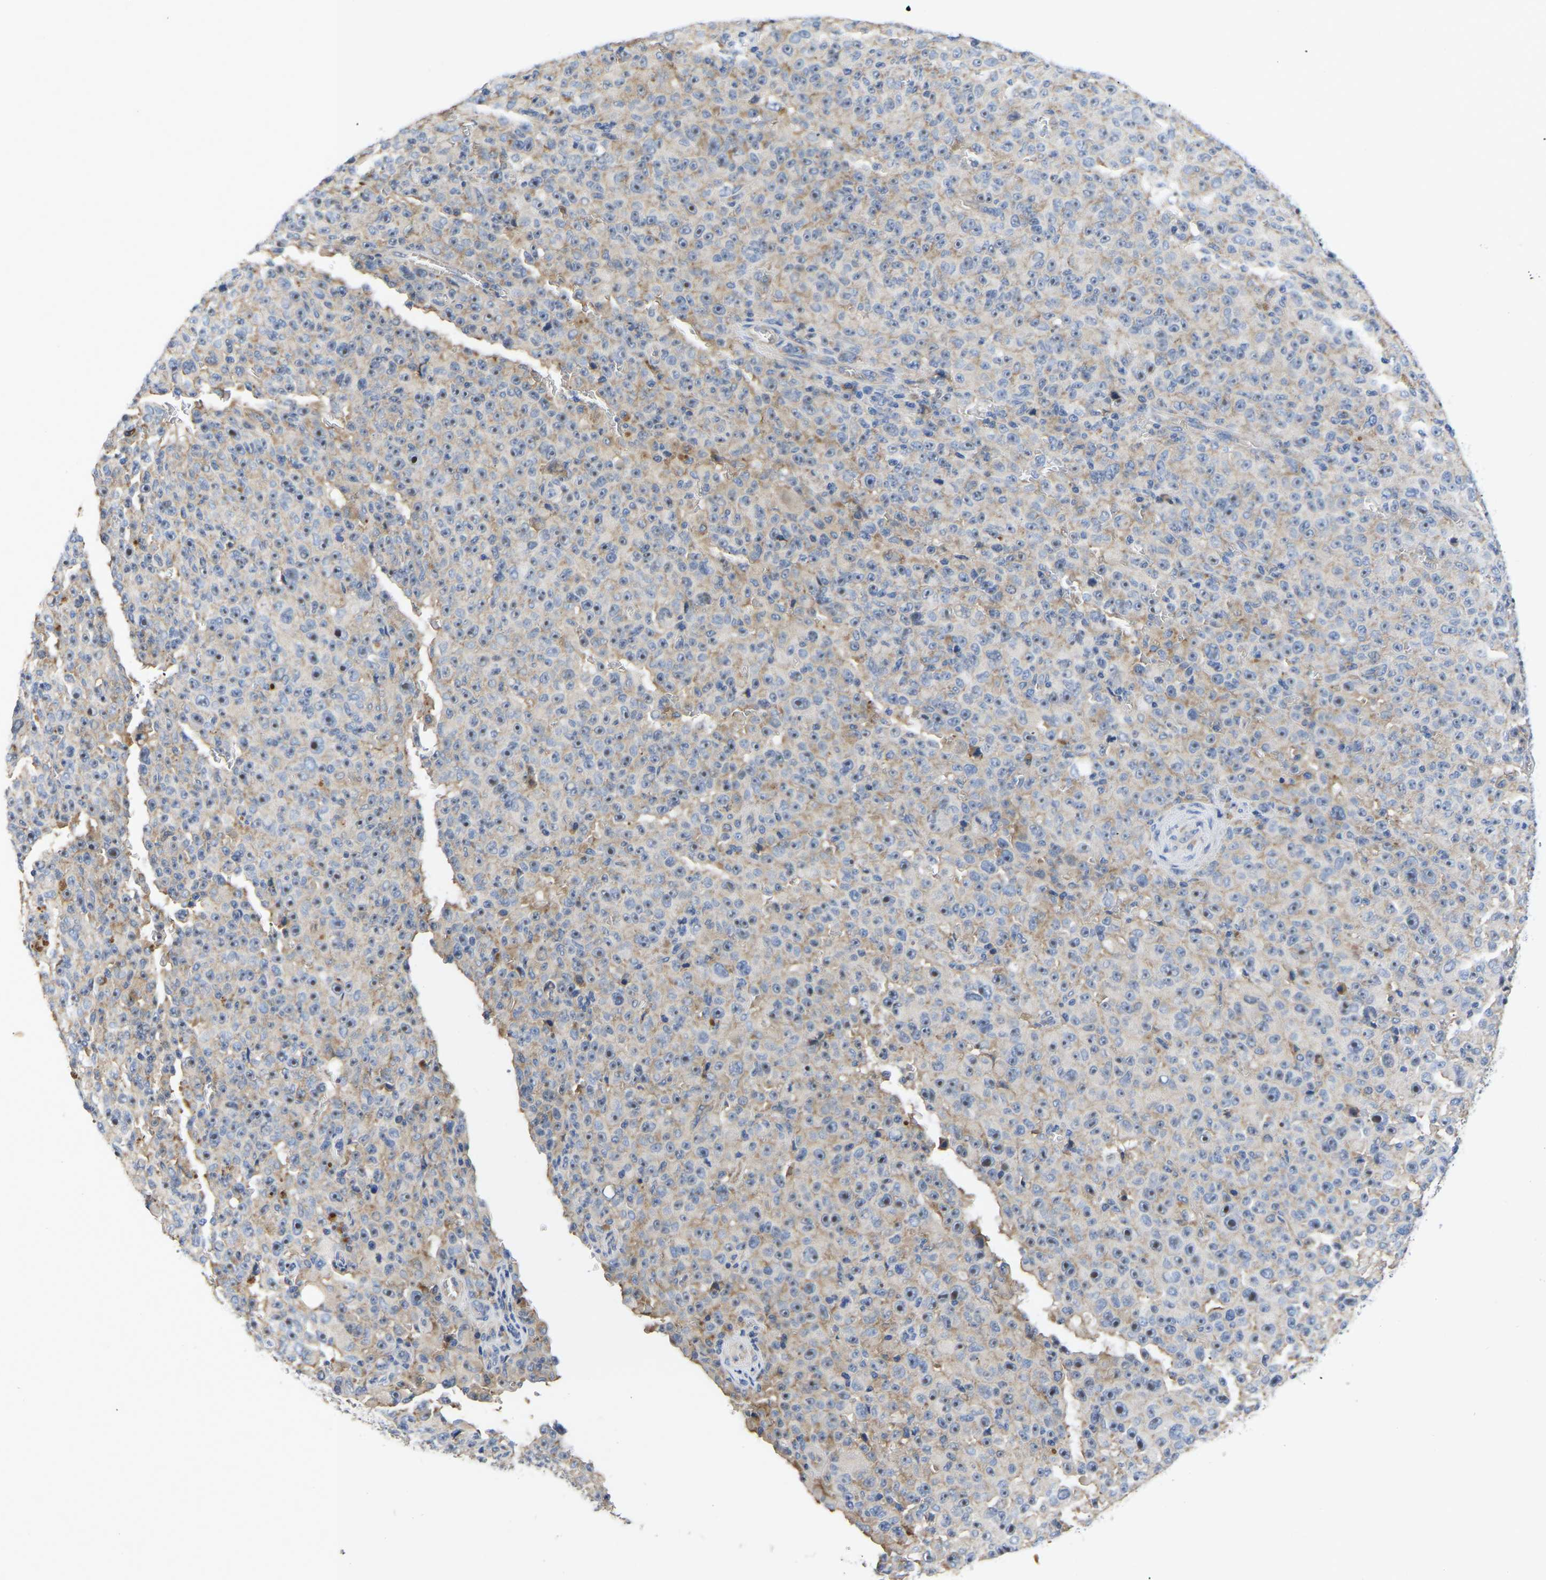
{"staining": {"intensity": "moderate", "quantity": ">75%", "location": "cytoplasmic/membranous,nuclear"}, "tissue": "melanoma", "cell_type": "Tumor cells", "image_type": "cancer", "snomed": [{"axis": "morphology", "description": "Malignant melanoma, NOS"}, {"axis": "topography", "description": "Skin"}], "caption": "This photomicrograph reveals immunohistochemistry (IHC) staining of human melanoma, with medium moderate cytoplasmic/membranous and nuclear expression in approximately >75% of tumor cells.", "gene": "ABCA10", "patient": {"sex": "female", "age": 82}}